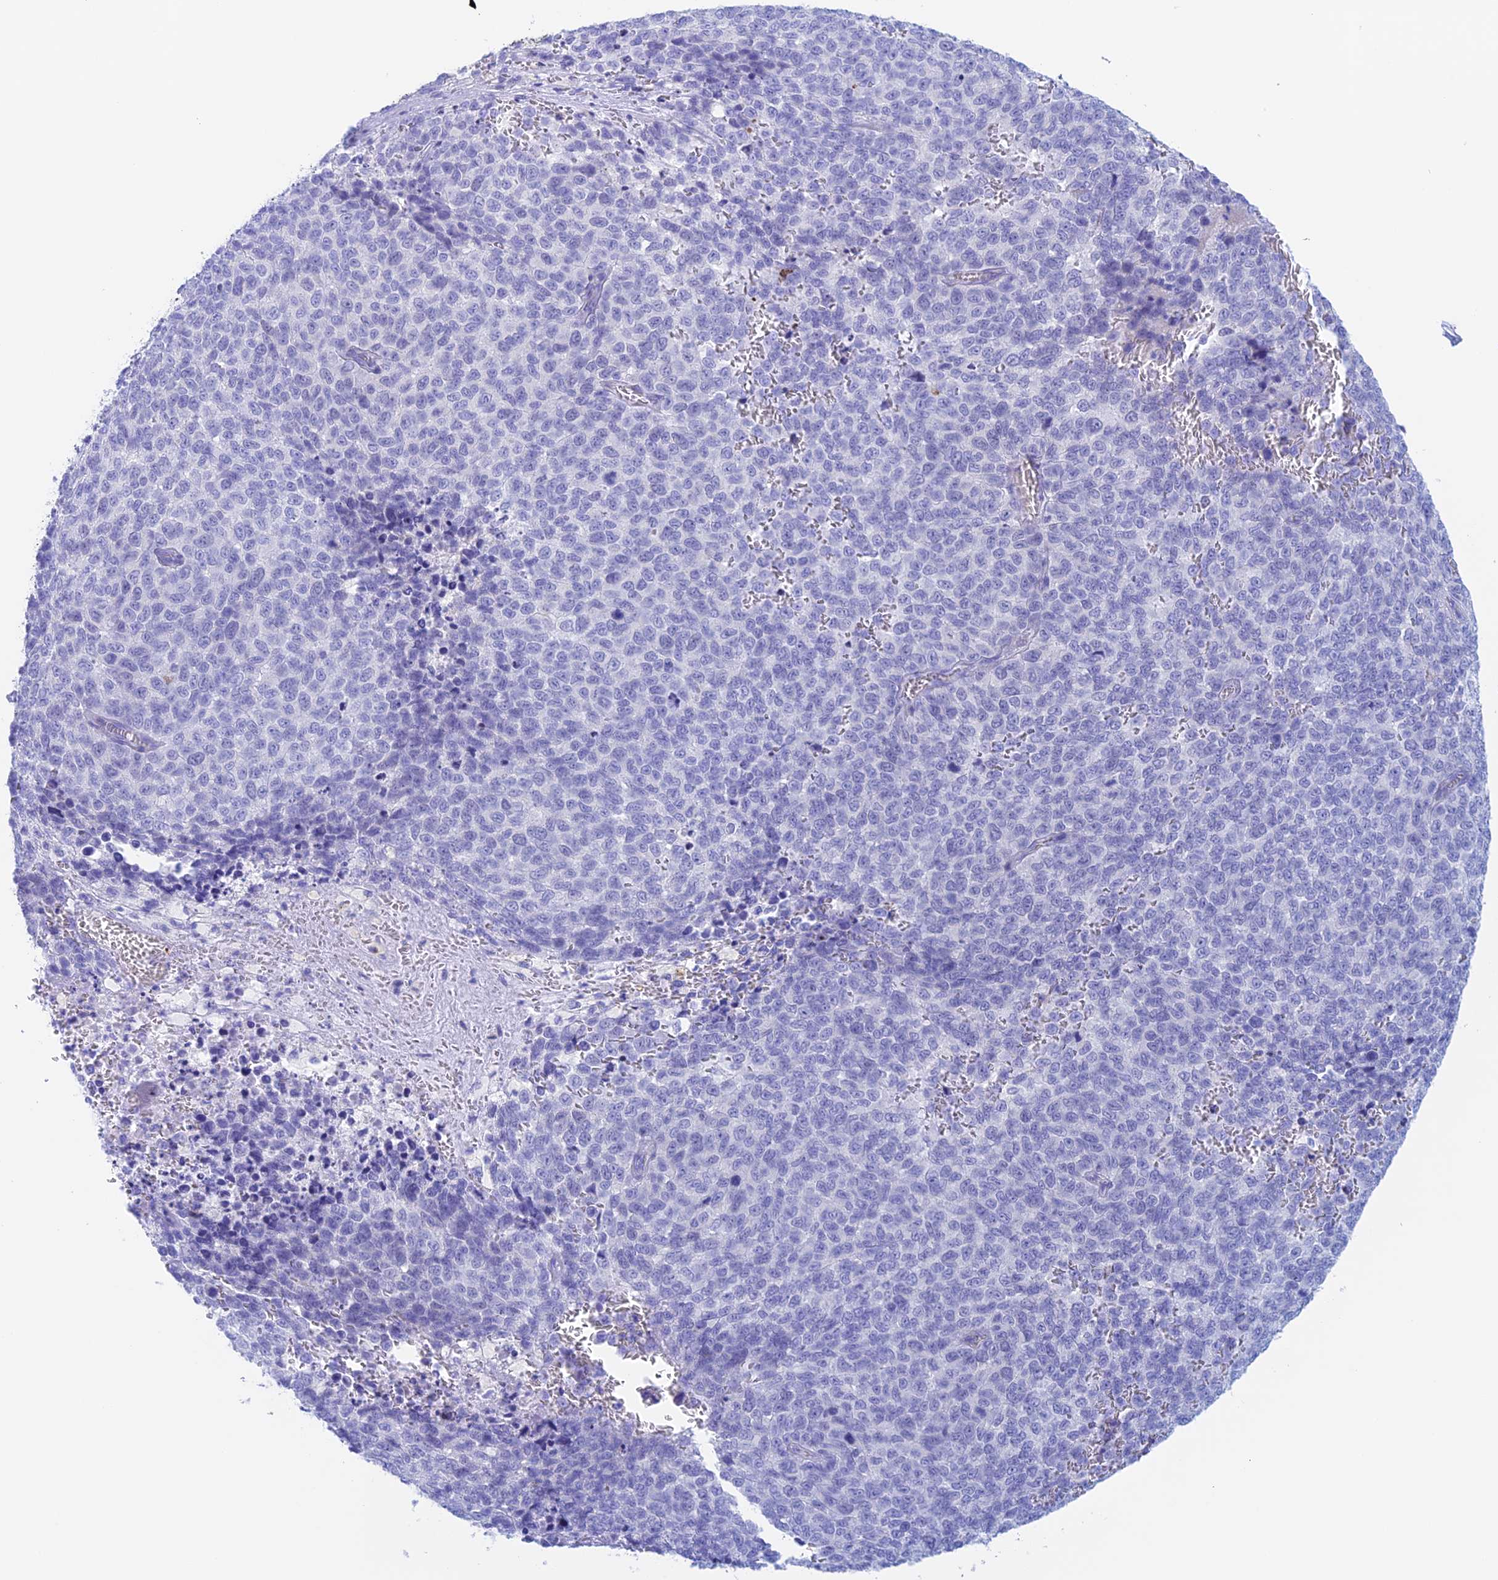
{"staining": {"intensity": "negative", "quantity": "none", "location": "none"}, "tissue": "melanoma", "cell_type": "Tumor cells", "image_type": "cancer", "snomed": [{"axis": "morphology", "description": "Malignant melanoma, NOS"}, {"axis": "topography", "description": "Nose, NOS"}], "caption": "Immunohistochemistry (IHC) photomicrograph of melanoma stained for a protein (brown), which exhibits no staining in tumor cells. (Immunohistochemistry, brightfield microscopy, high magnification).", "gene": "PSMC3IP", "patient": {"sex": "female", "age": 48}}